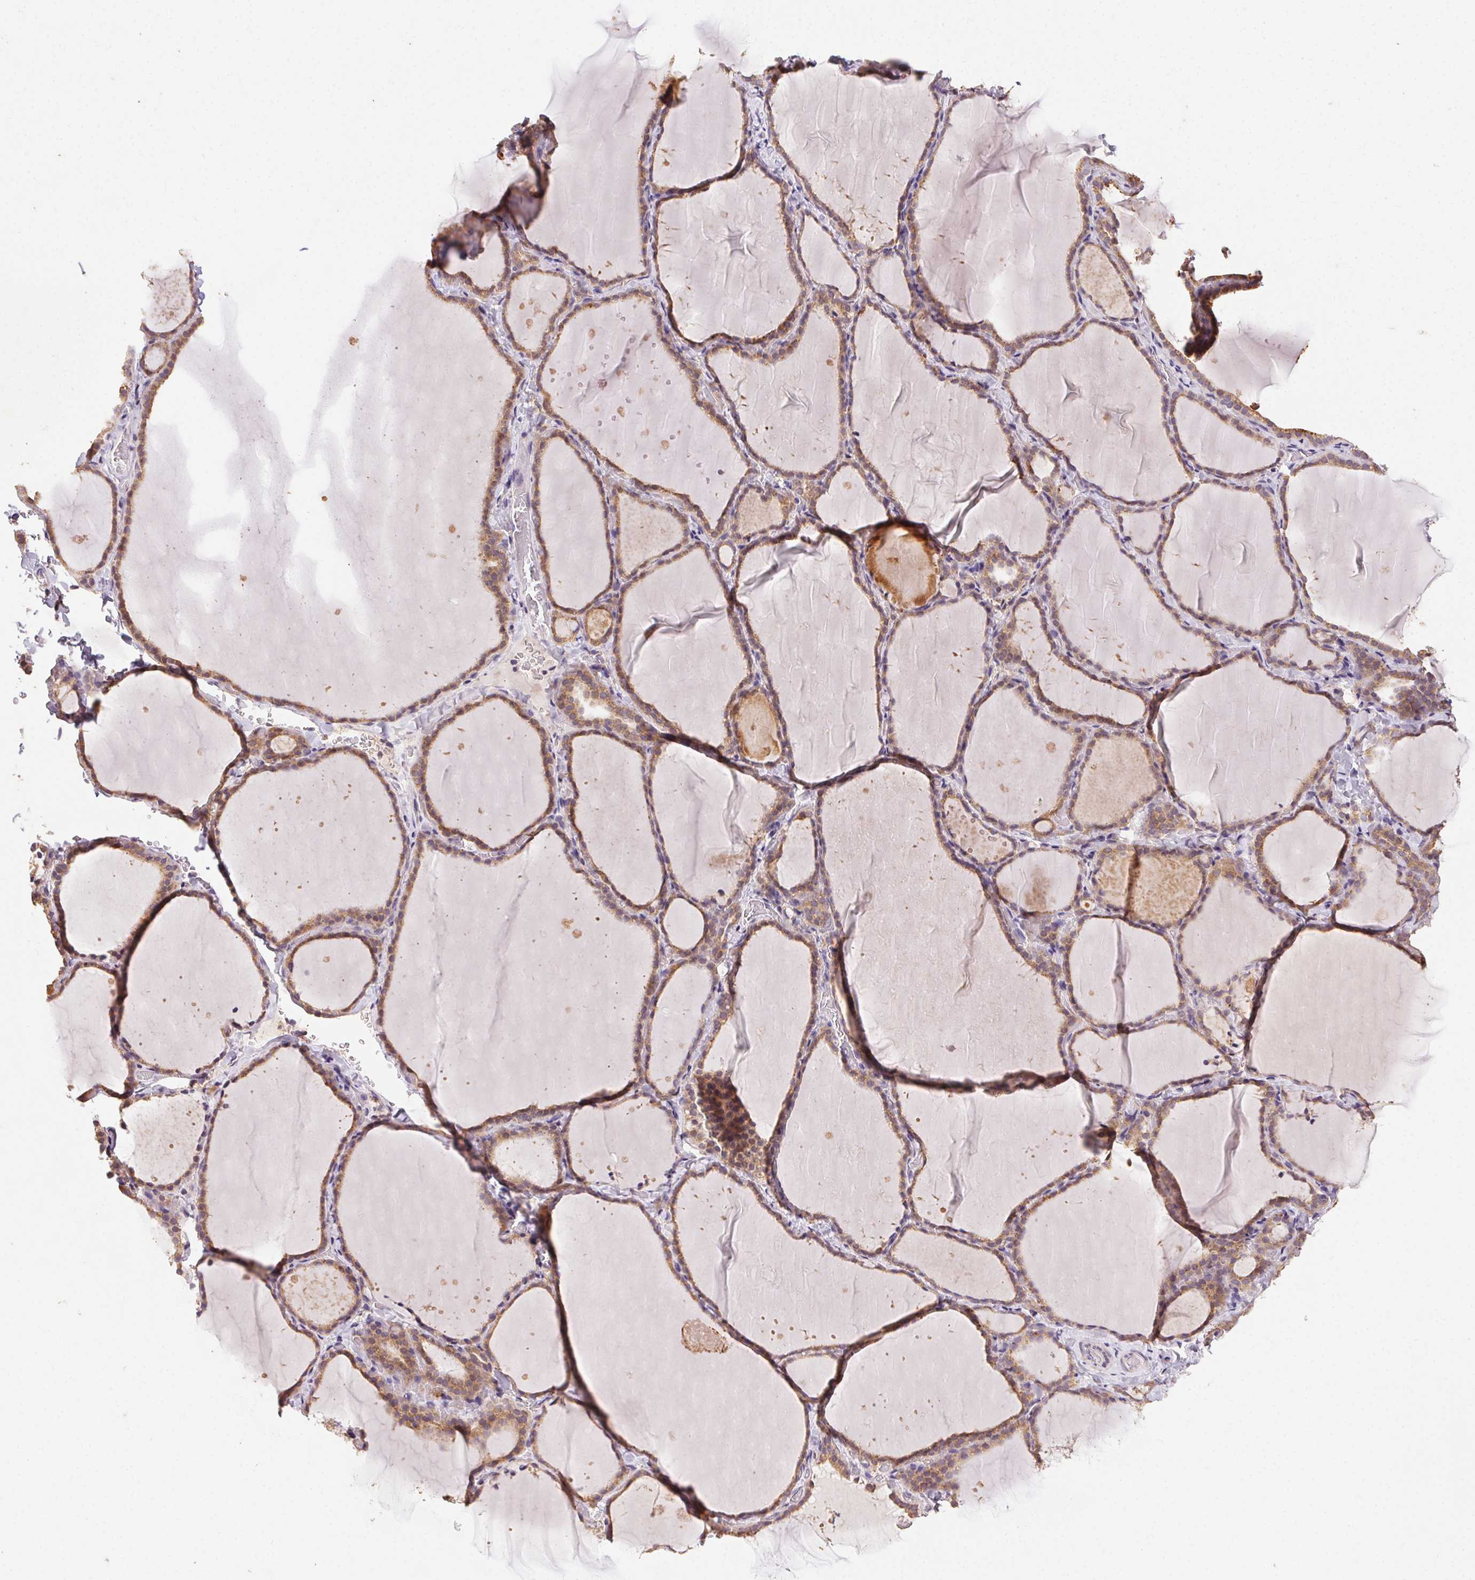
{"staining": {"intensity": "moderate", "quantity": ">75%", "location": "cytoplasmic/membranous"}, "tissue": "thyroid gland", "cell_type": "Glandular cells", "image_type": "normal", "snomed": [{"axis": "morphology", "description": "Normal tissue, NOS"}, {"axis": "topography", "description": "Thyroid gland"}], "caption": "The micrograph exhibits a brown stain indicating the presence of a protein in the cytoplasmic/membranous of glandular cells in thyroid gland. Using DAB (3,3'-diaminobenzidine) (brown) and hematoxylin (blue) stains, captured at high magnification using brightfield microscopy.", "gene": "FNBP1L", "patient": {"sex": "female", "age": 22}}